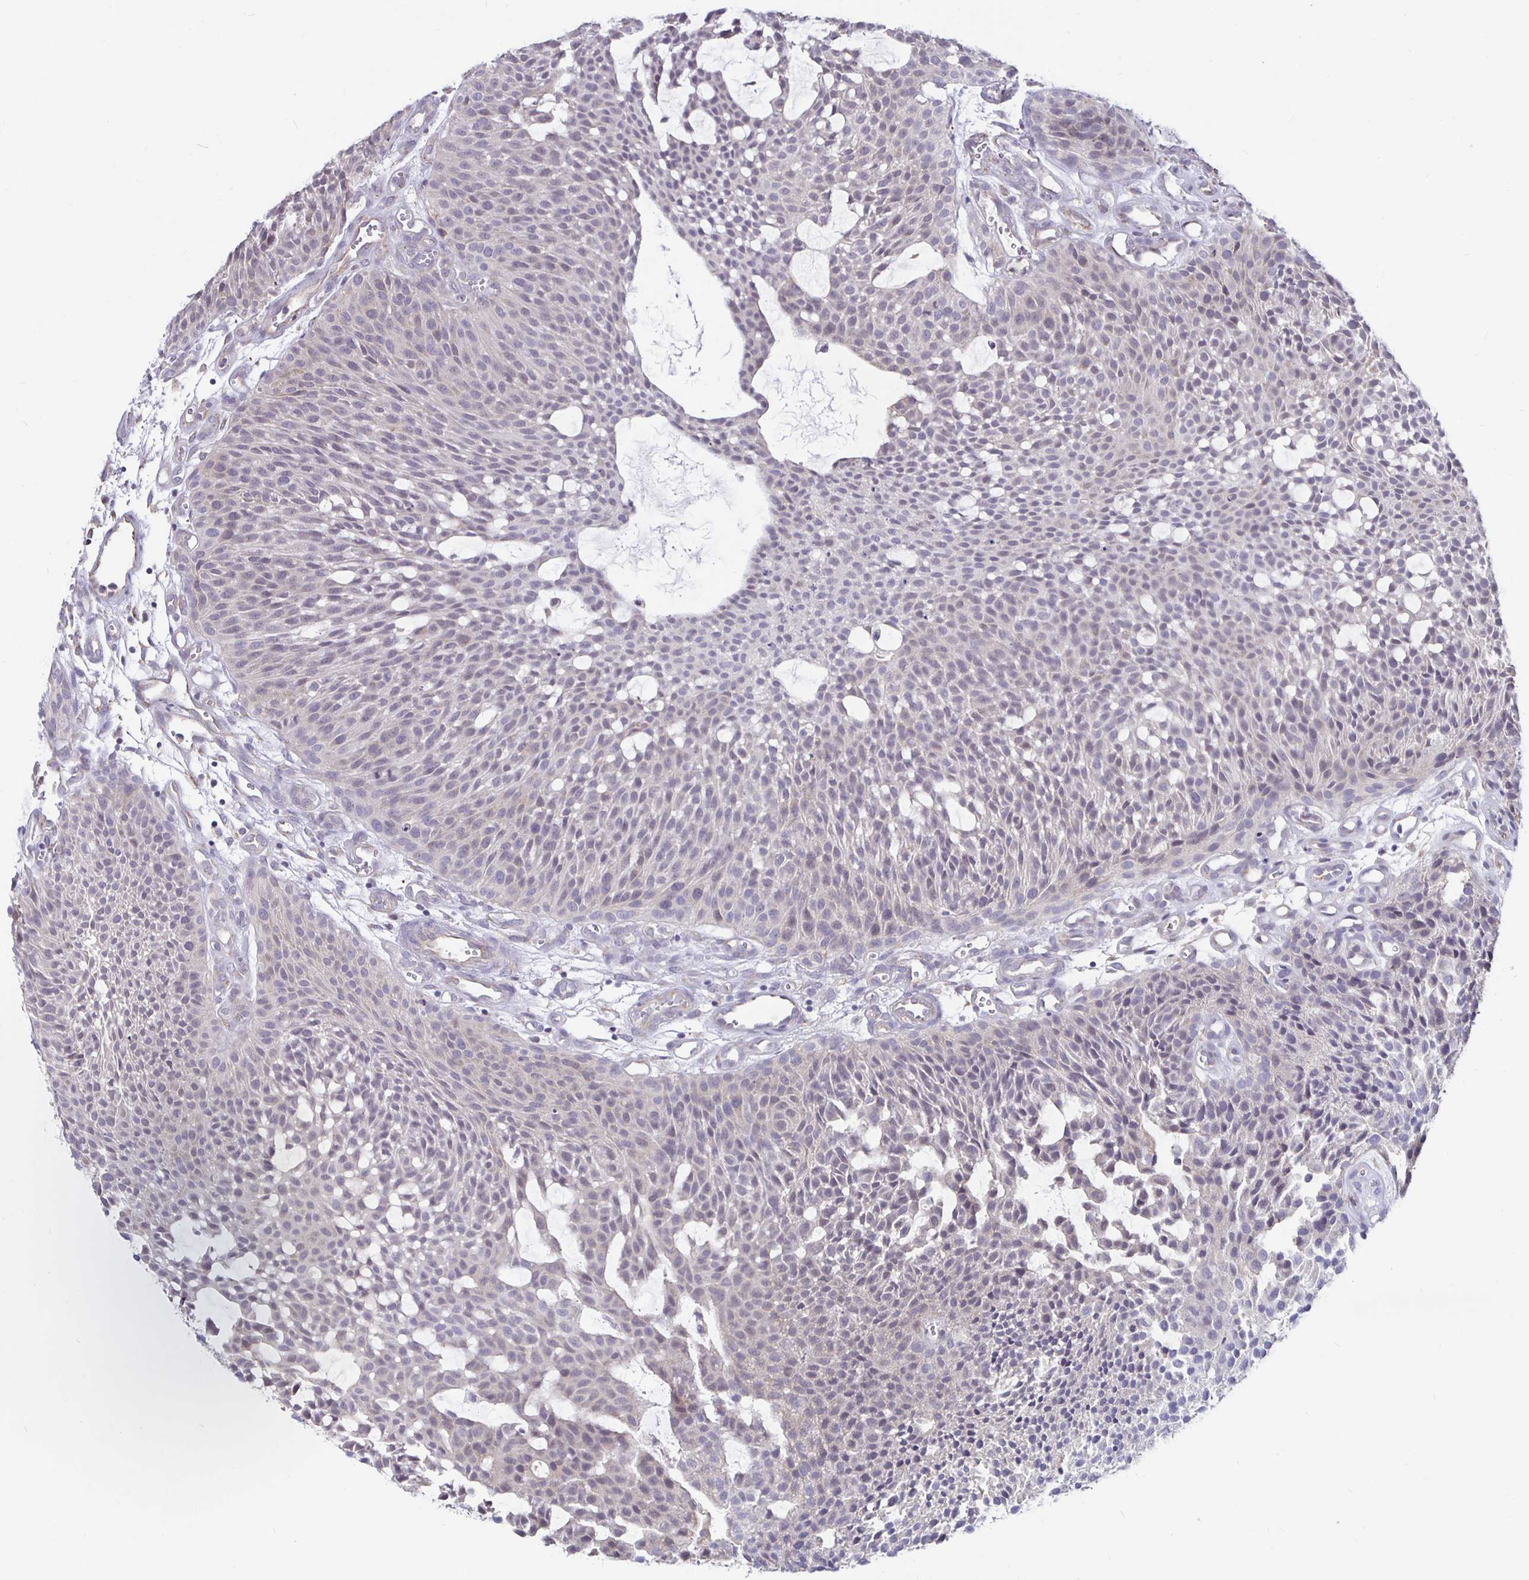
{"staining": {"intensity": "negative", "quantity": "none", "location": "none"}, "tissue": "urothelial cancer", "cell_type": "Tumor cells", "image_type": "cancer", "snomed": [{"axis": "morphology", "description": "Urothelial carcinoma, NOS"}, {"axis": "topography", "description": "Urinary bladder"}], "caption": "There is no significant staining in tumor cells of transitional cell carcinoma. (Stains: DAB IHC with hematoxylin counter stain, Microscopy: brightfield microscopy at high magnification).", "gene": "DNAI2", "patient": {"sex": "male", "age": 84}}